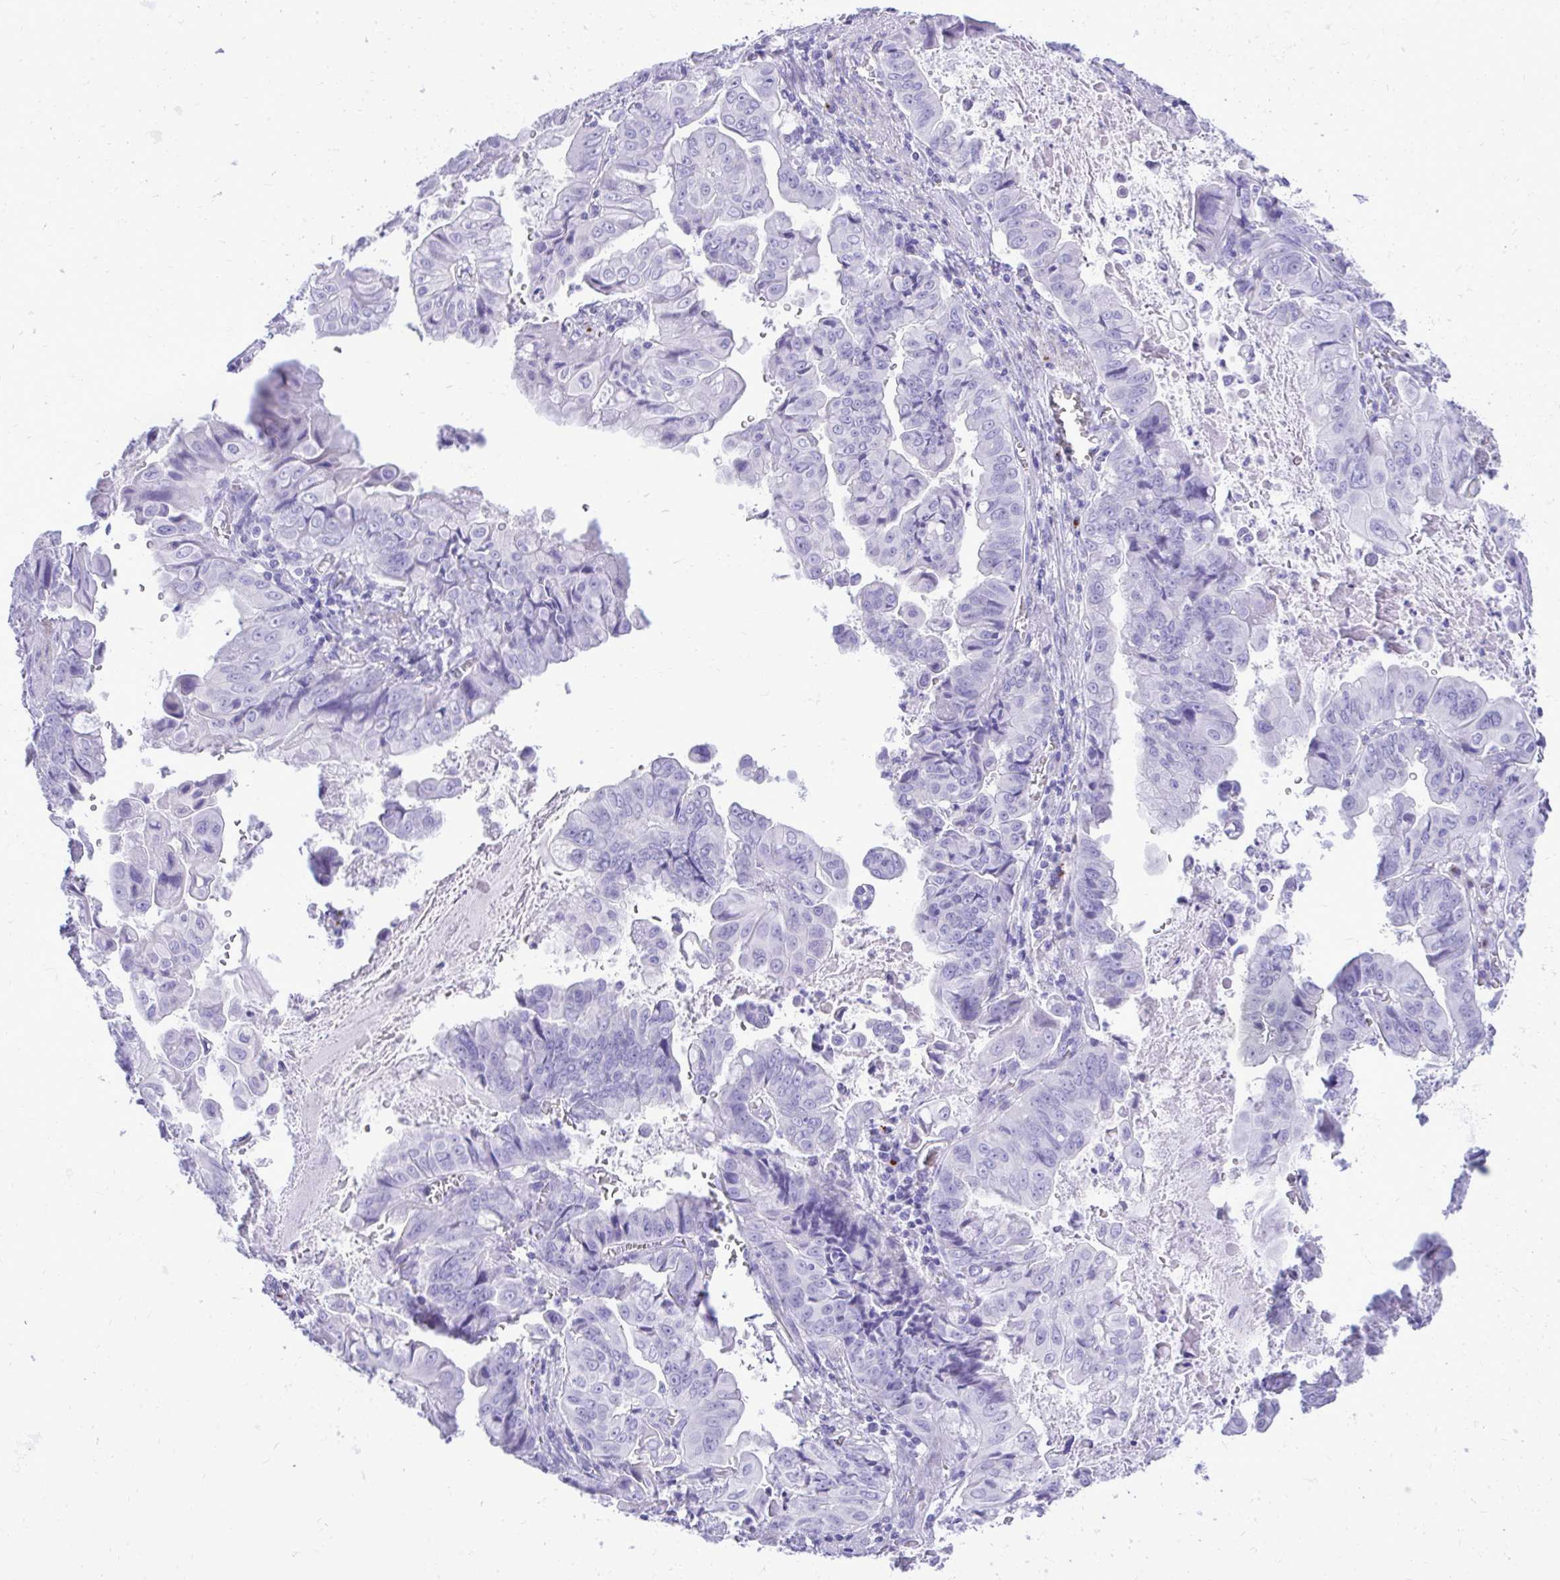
{"staining": {"intensity": "negative", "quantity": "none", "location": "none"}, "tissue": "stomach cancer", "cell_type": "Tumor cells", "image_type": "cancer", "snomed": [{"axis": "morphology", "description": "Adenocarcinoma, NOS"}, {"axis": "topography", "description": "Stomach, upper"}], "caption": "A high-resolution photomicrograph shows immunohistochemistry (IHC) staining of stomach cancer (adenocarcinoma), which reveals no significant positivity in tumor cells.", "gene": "ANKDD1B", "patient": {"sex": "male", "age": 80}}